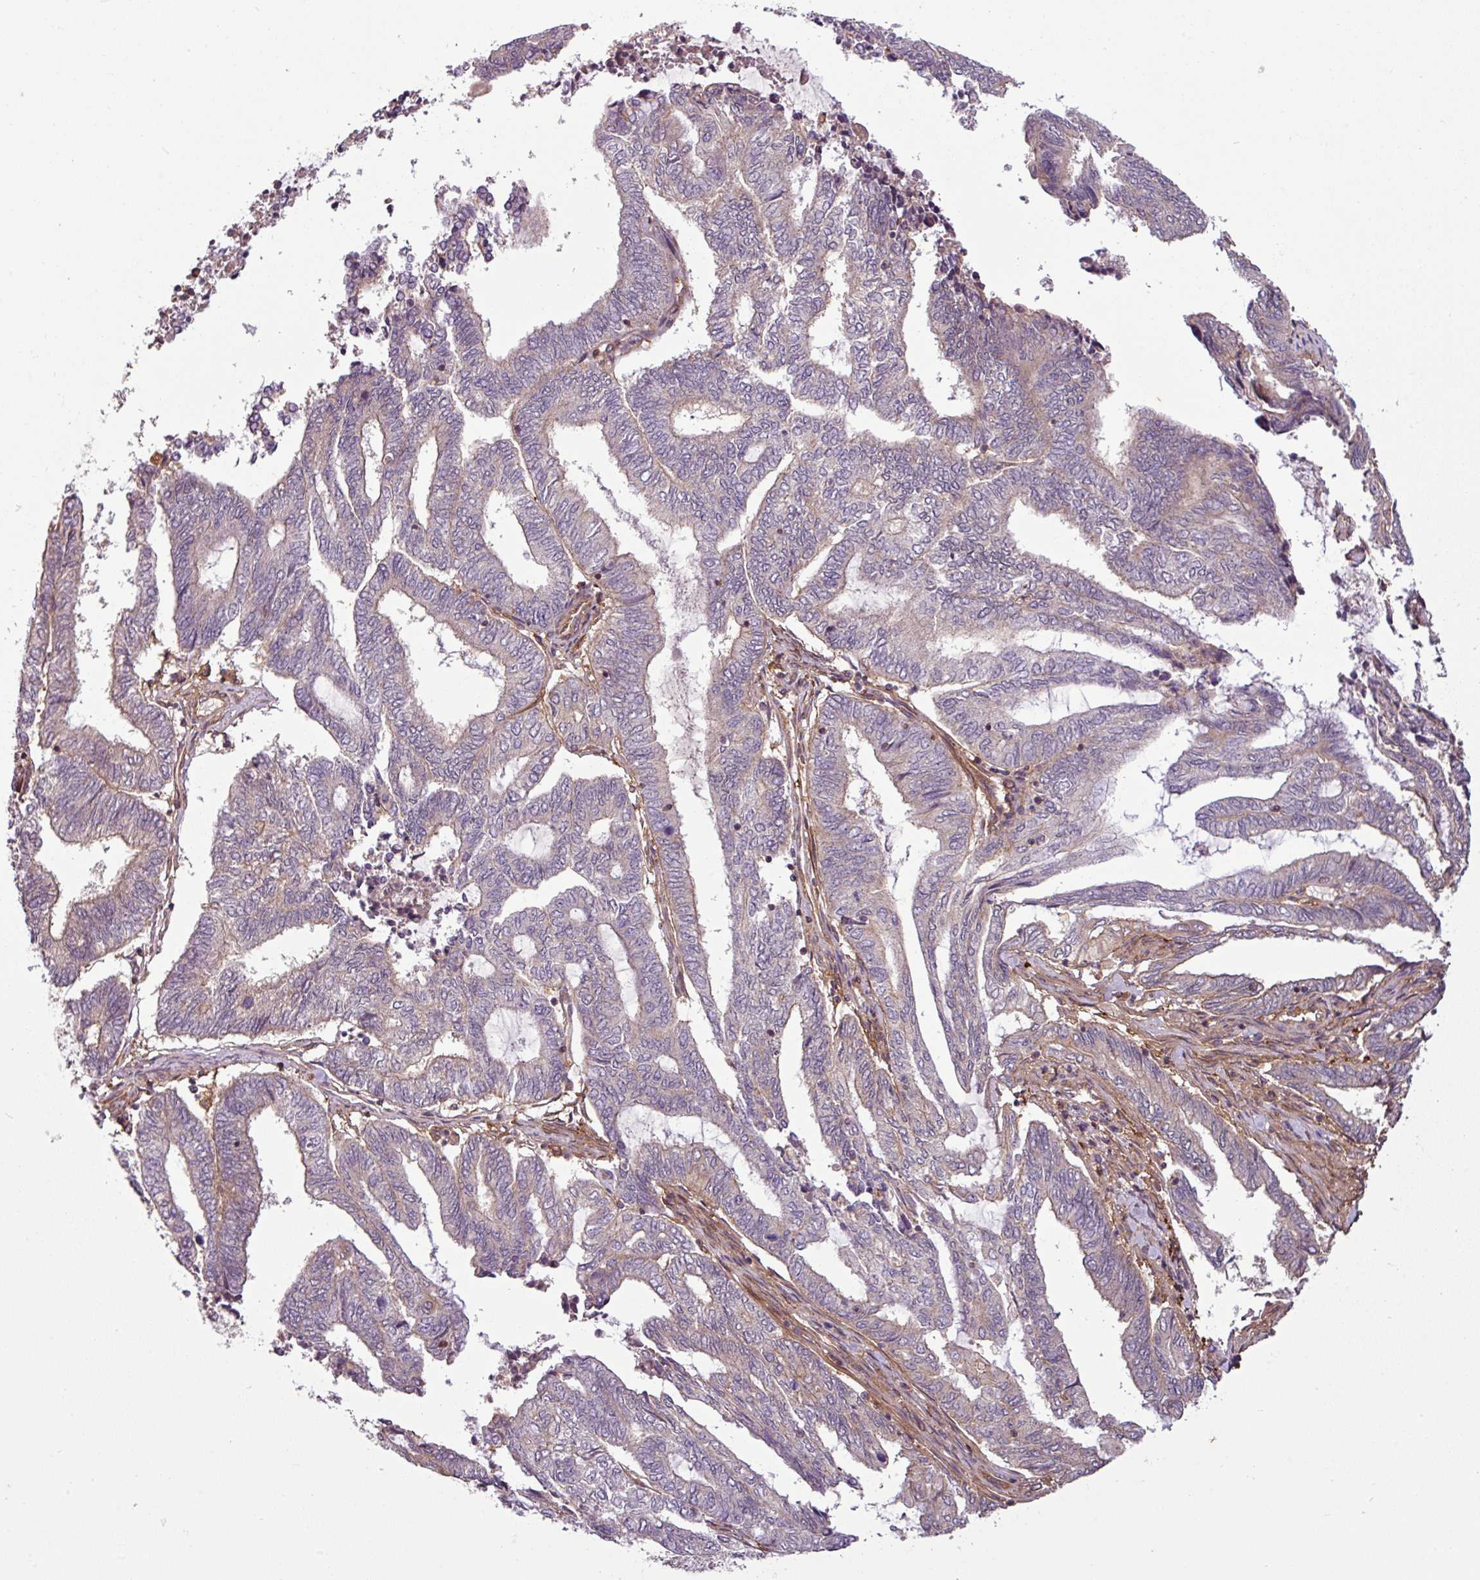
{"staining": {"intensity": "negative", "quantity": "none", "location": "none"}, "tissue": "endometrial cancer", "cell_type": "Tumor cells", "image_type": "cancer", "snomed": [{"axis": "morphology", "description": "Adenocarcinoma, NOS"}, {"axis": "topography", "description": "Uterus"}, {"axis": "topography", "description": "Endometrium"}], "caption": "IHC histopathology image of neoplastic tissue: endometrial cancer stained with DAB shows no significant protein staining in tumor cells.", "gene": "SH3BGRL", "patient": {"sex": "female", "age": 70}}